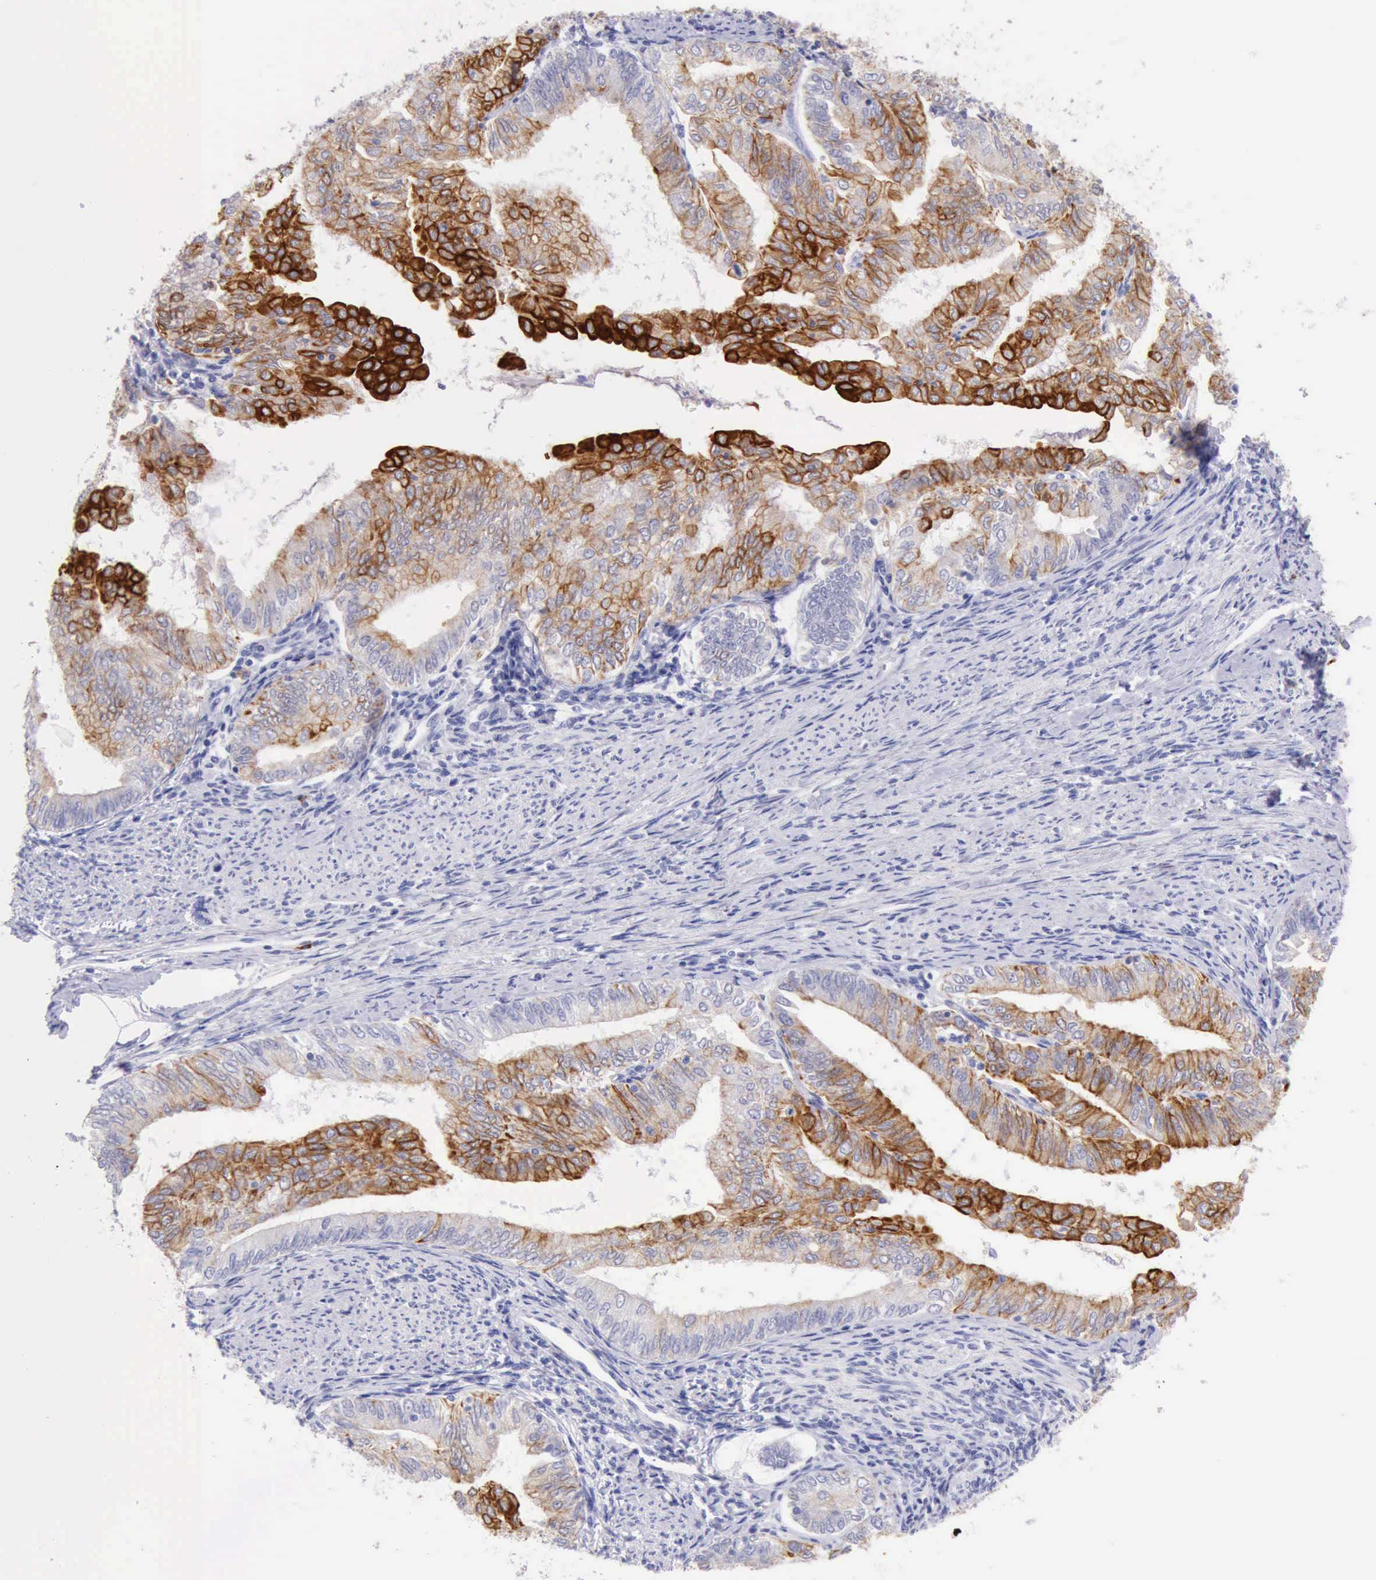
{"staining": {"intensity": "strong", "quantity": "25%-75%", "location": "cytoplasmic/membranous"}, "tissue": "endometrial cancer", "cell_type": "Tumor cells", "image_type": "cancer", "snomed": [{"axis": "morphology", "description": "Adenocarcinoma, NOS"}, {"axis": "topography", "description": "Endometrium"}], "caption": "Immunohistochemistry (IHC) photomicrograph of neoplastic tissue: human adenocarcinoma (endometrial) stained using IHC demonstrates high levels of strong protein expression localized specifically in the cytoplasmic/membranous of tumor cells, appearing as a cytoplasmic/membranous brown color.", "gene": "KRT8", "patient": {"sex": "female", "age": 66}}